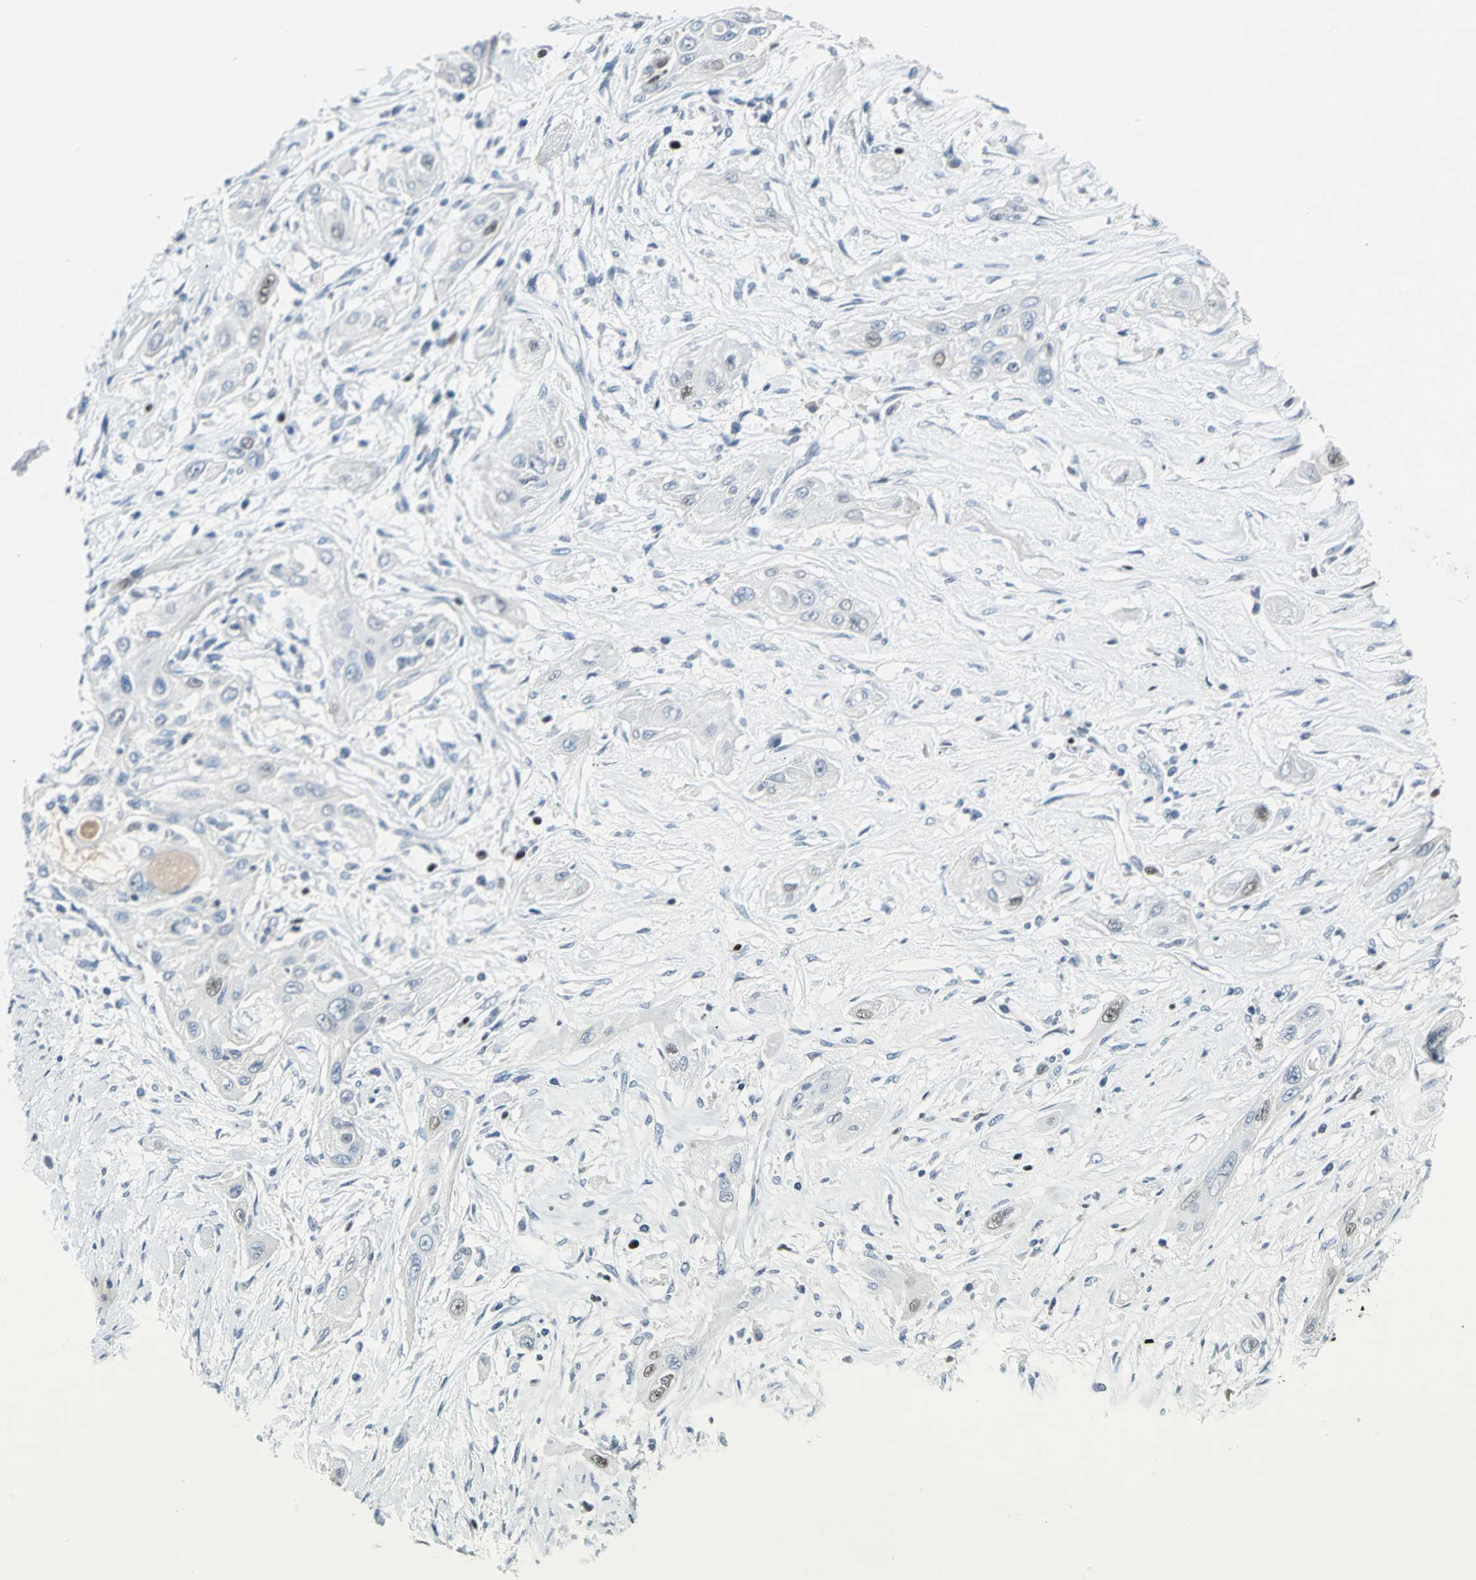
{"staining": {"intensity": "moderate", "quantity": "<25%", "location": "nuclear"}, "tissue": "lung cancer", "cell_type": "Tumor cells", "image_type": "cancer", "snomed": [{"axis": "morphology", "description": "Squamous cell carcinoma, NOS"}, {"axis": "topography", "description": "Lung"}], "caption": "A micrograph of human lung cancer stained for a protein shows moderate nuclear brown staining in tumor cells. (DAB (3,3'-diaminobenzidine) IHC, brown staining for protein, blue staining for nuclei).", "gene": "MCM4", "patient": {"sex": "female", "age": 47}}